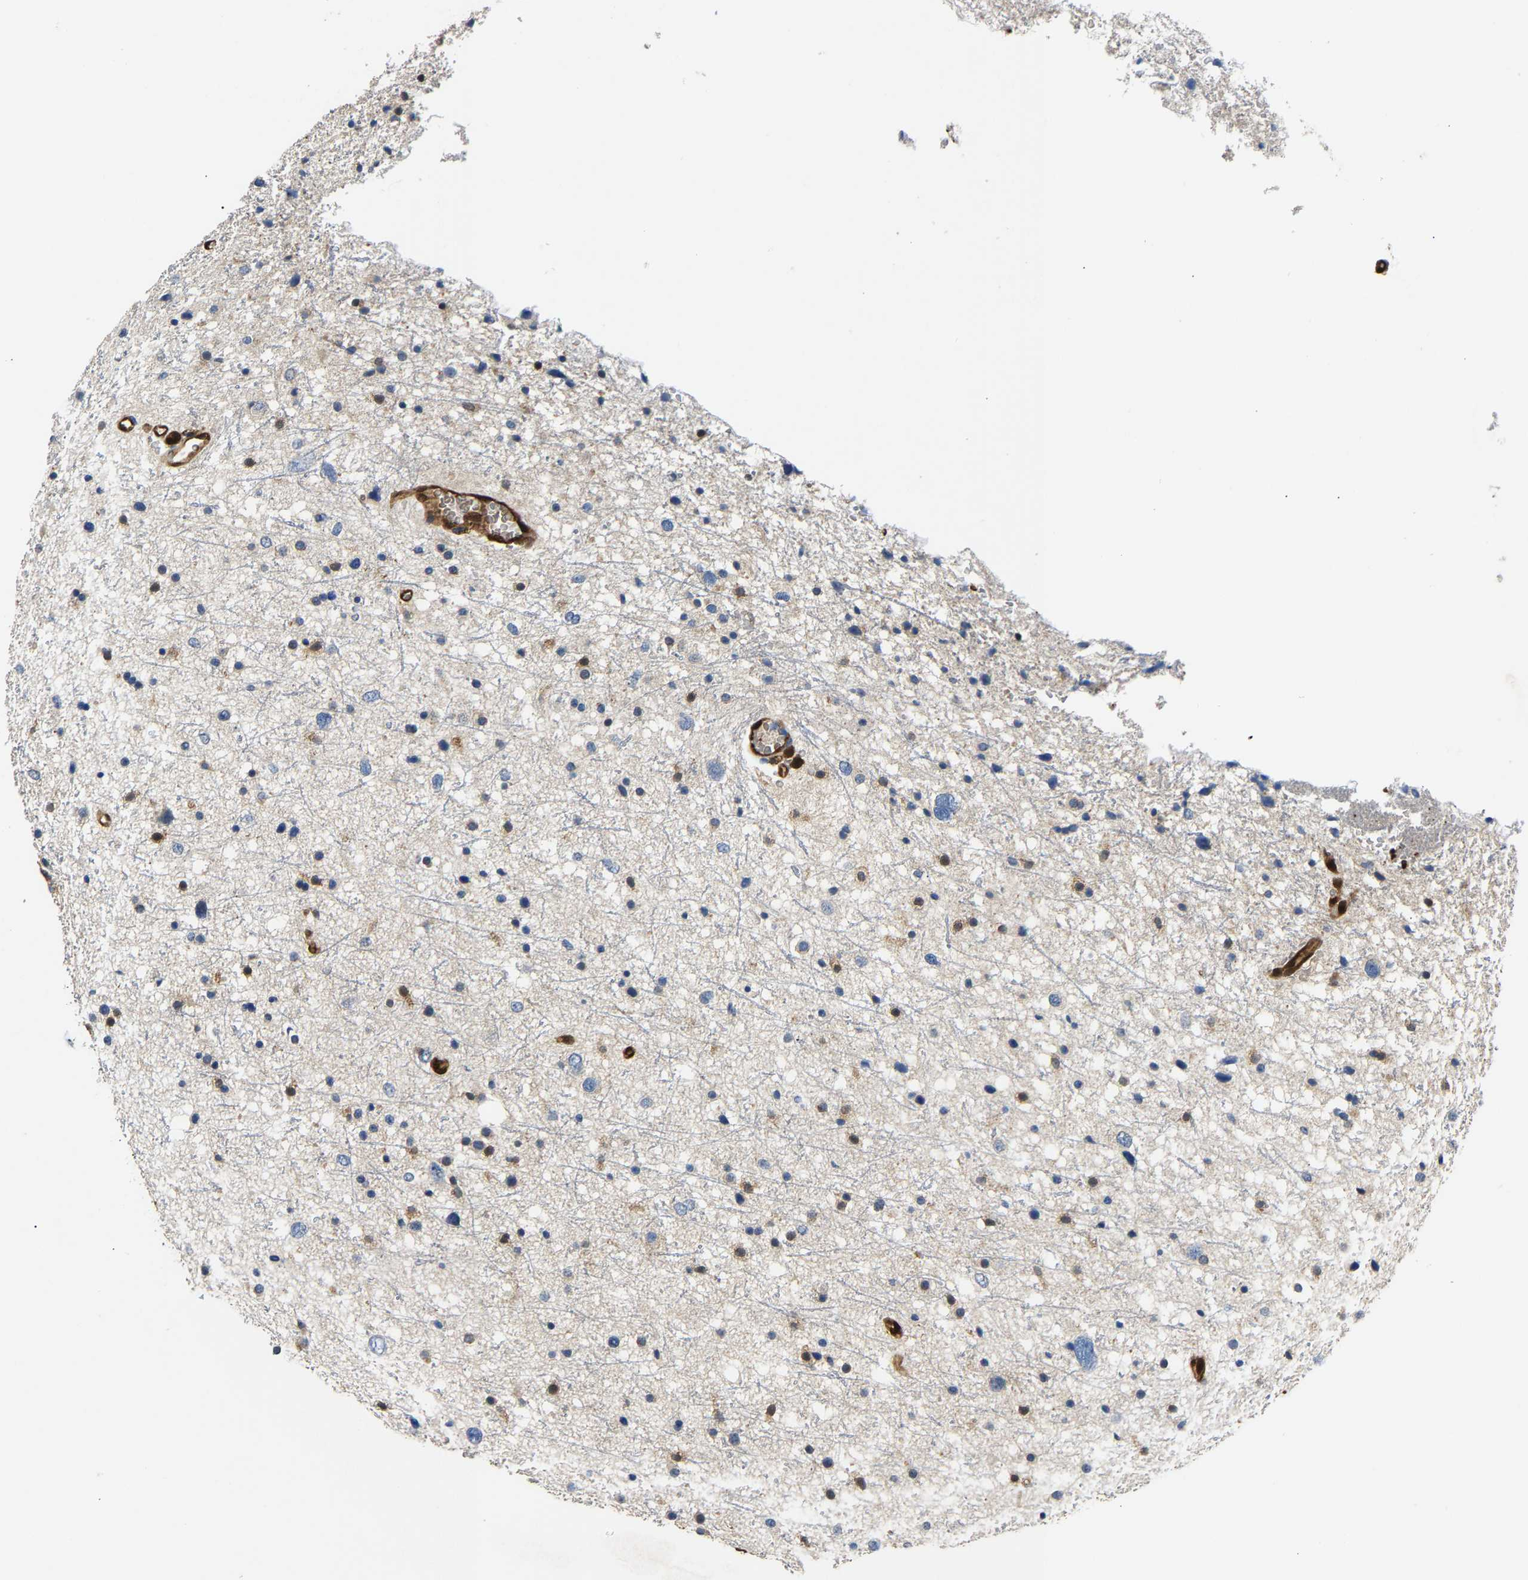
{"staining": {"intensity": "negative", "quantity": "none", "location": "none"}, "tissue": "glioma", "cell_type": "Tumor cells", "image_type": "cancer", "snomed": [{"axis": "morphology", "description": "Glioma, malignant, Low grade"}, {"axis": "topography", "description": "Brain"}], "caption": "High power microscopy histopathology image of an IHC histopathology image of malignant glioma (low-grade), revealing no significant expression in tumor cells.", "gene": "GIMAP7", "patient": {"sex": "female", "age": 37}}